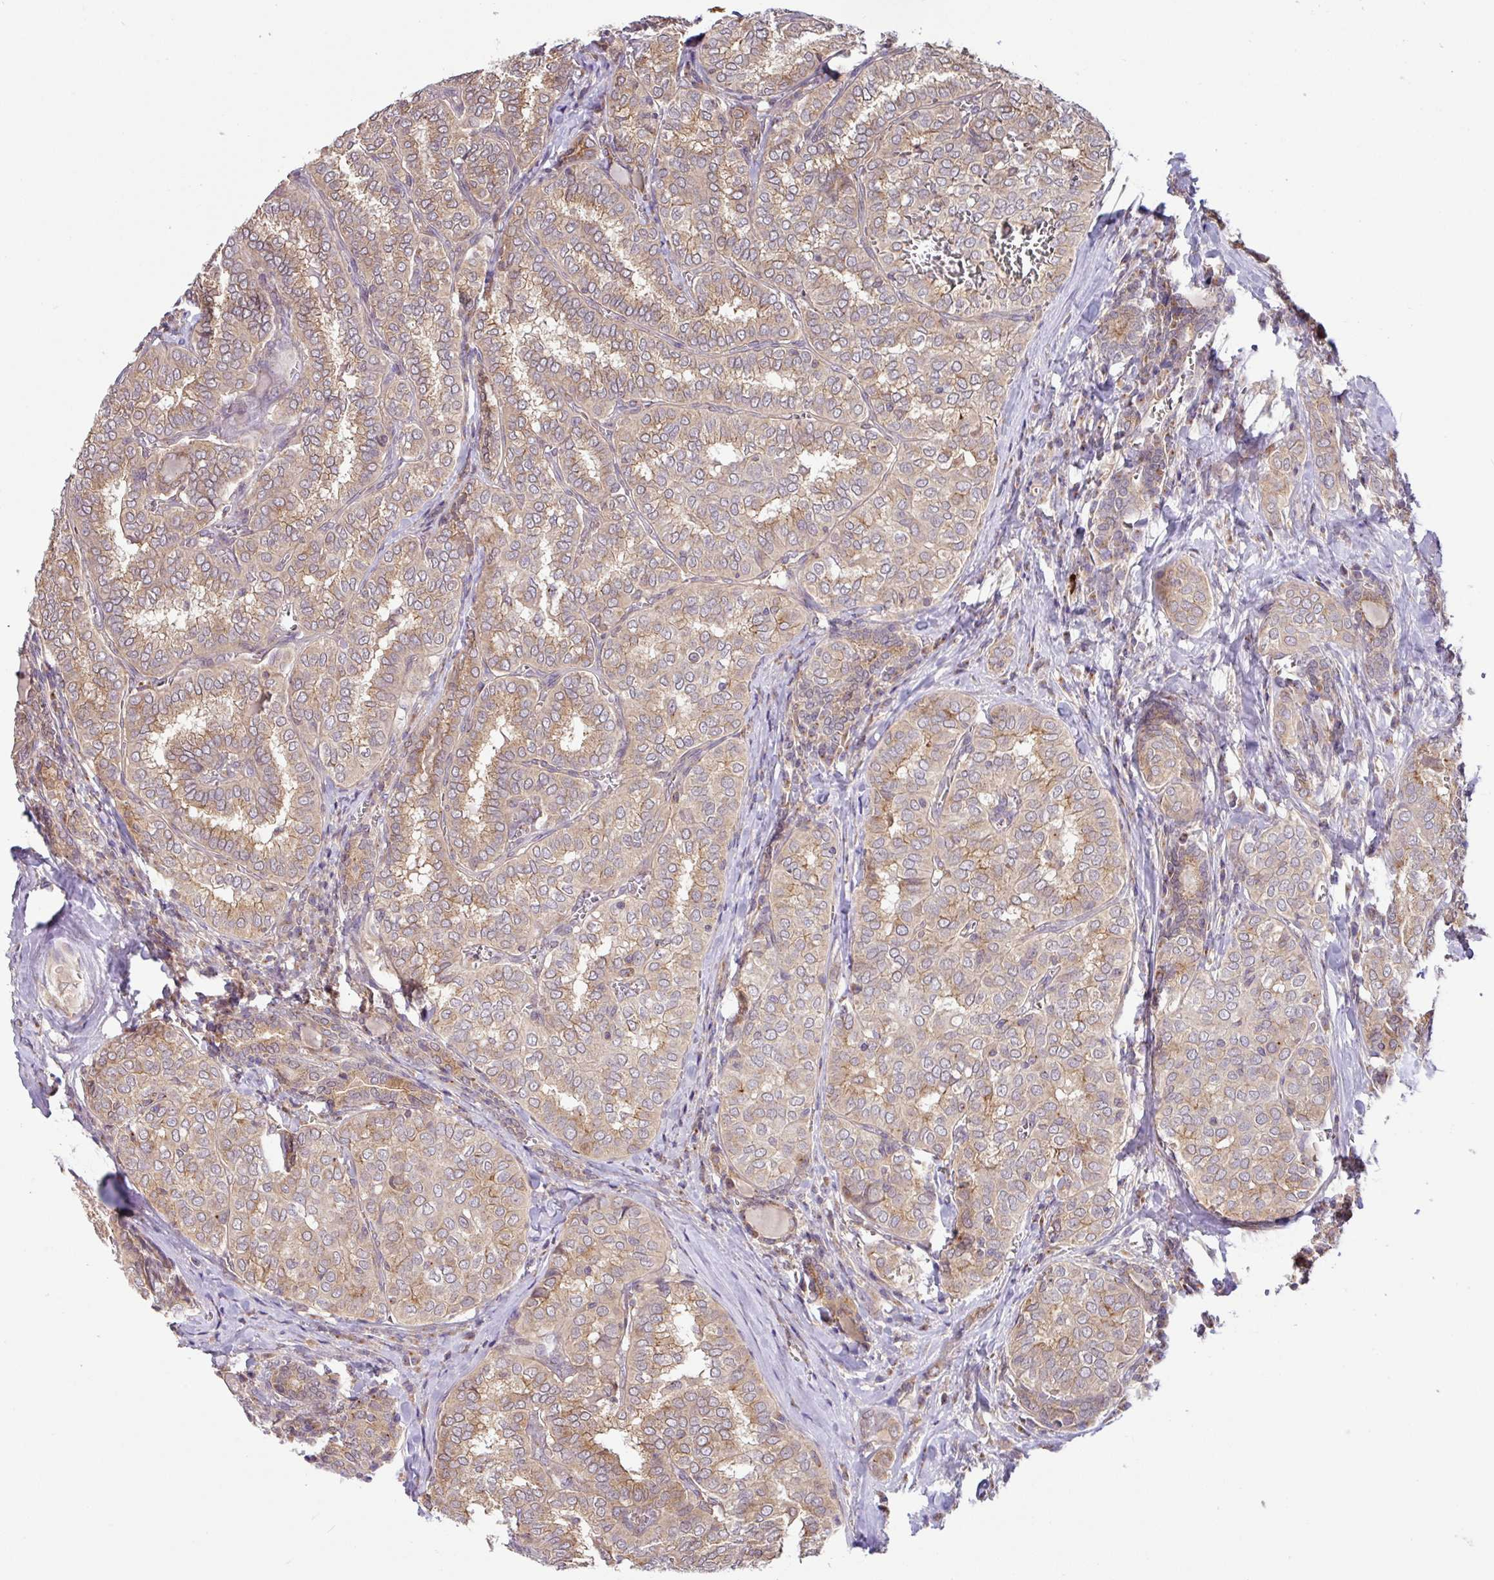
{"staining": {"intensity": "weak", "quantity": "<25%", "location": "cytoplasmic/membranous"}, "tissue": "thyroid cancer", "cell_type": "Tumor cells", "image_type": "cancer", "snomed": [{"axis": "morphology", "description": "Papillary adenocarcinoma, NOS"}, {"axis": "topography", "description": "Thyroid gland"}], "caption": "IHC photomicrograph of human thyroid cancer stained for a protein (brown), which shows no positivity in tumor cells. Brightfield microscopy of immunohistochemistry stained with DAB (3,3'-diaminobenzidine) (brown) and hematoxylin (blue), captured at high magnification.", "gene": "SHB", "patient": {"sex": "female", "age": 30}}